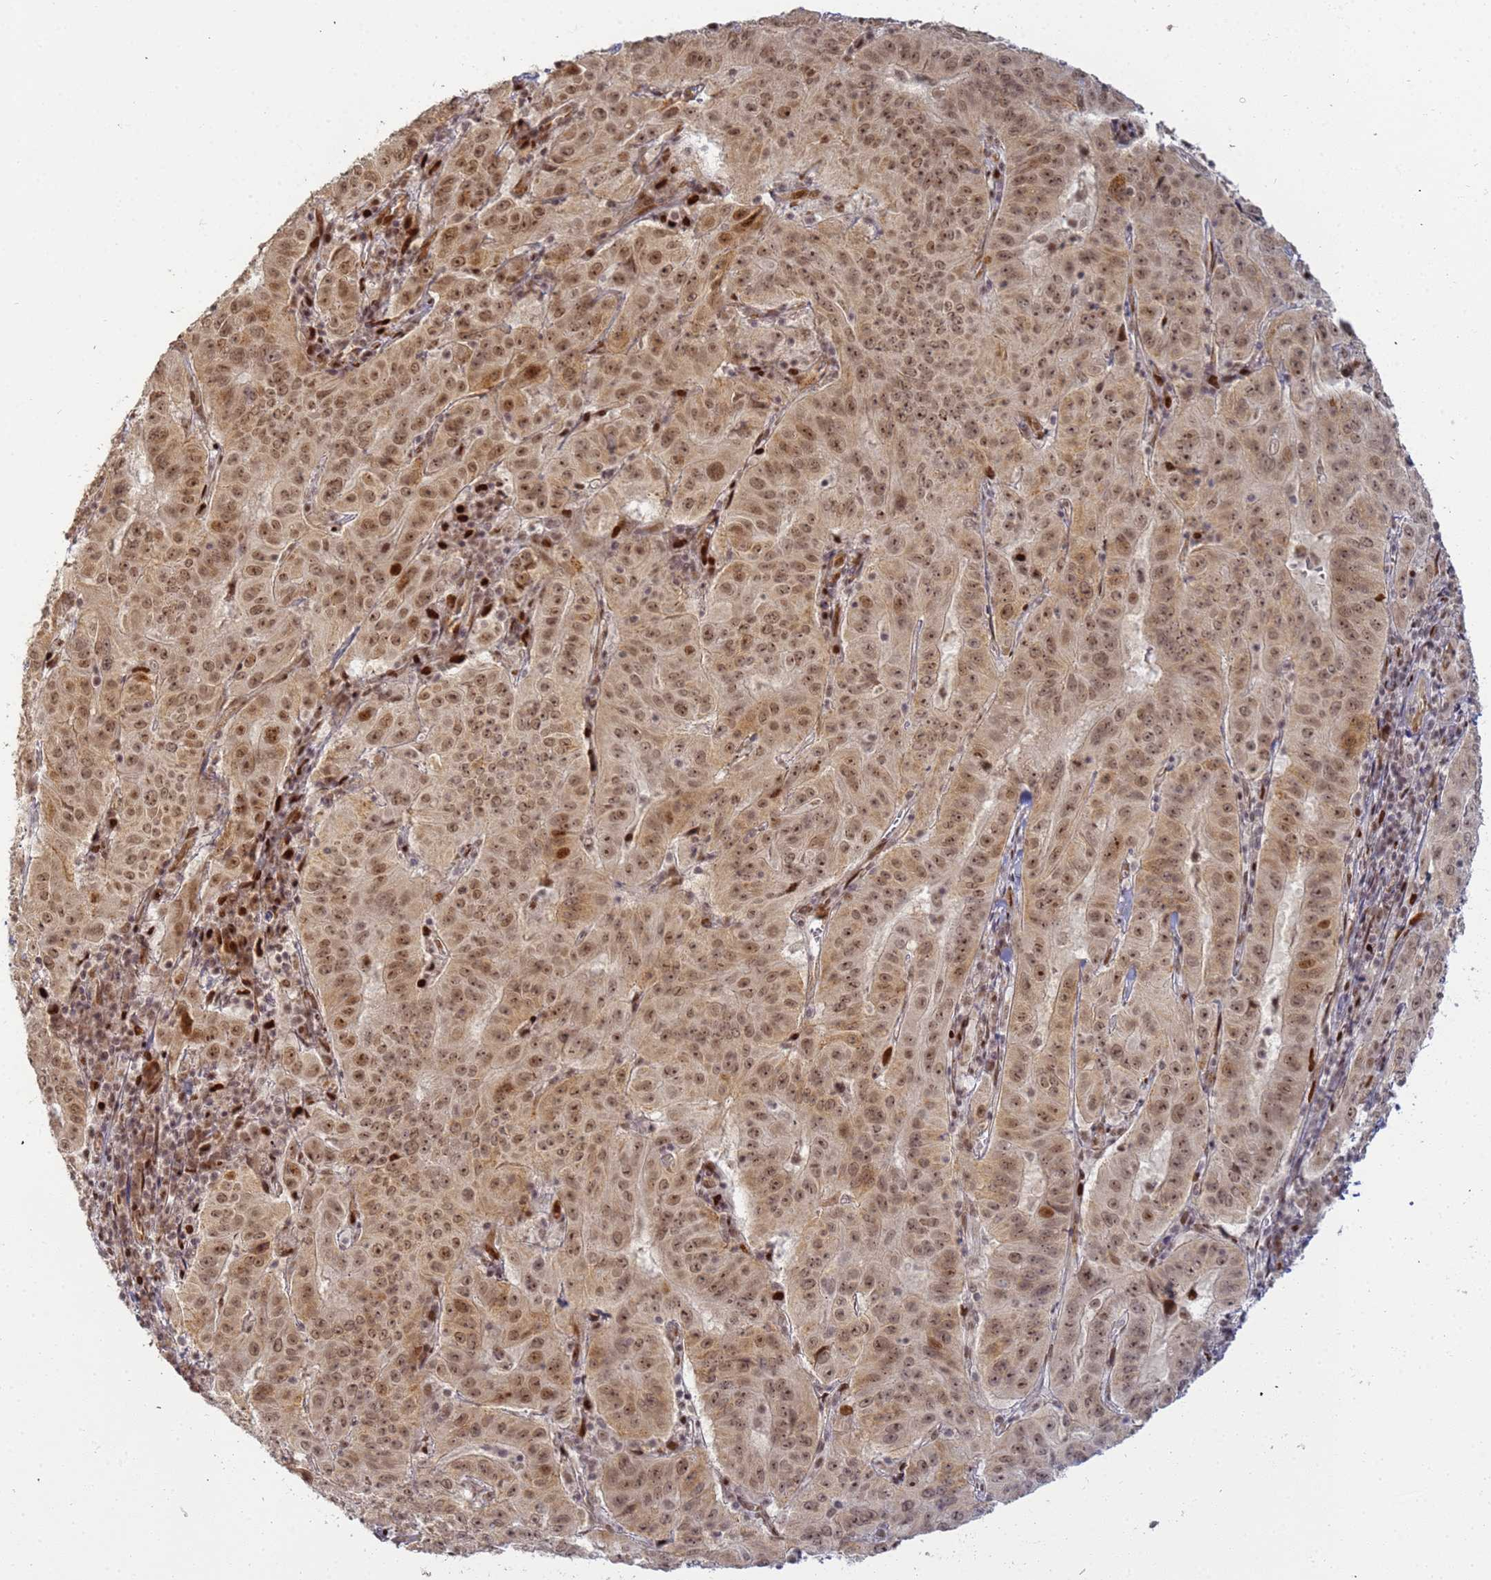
{"staining": {"intensity": "moderate", "quantity": ">75%", "location": "nuclear"}, "tissue": "pancreatic cancer", "cell_type": "Tumor cells", "image_type": "cancer", "snomed": [{"axis": "morphology", "description": "Adenocarcinoma, NOS"}, {"axis": "topography", "description": "Pancreas"}], "caption": "The micrograph shows immunohistochemical staining of pancreatic cancer. There is moderate nuclear expression is identified in about >75% of tumor cells. (Stains: DAB (3,3'-diaminobenzidine) in brown, nuclei in blue, Microscopy: brightfield microscopy at high magnification).", "gene": "ABCA2", "patient": {"sex": "male", "age": 63}}